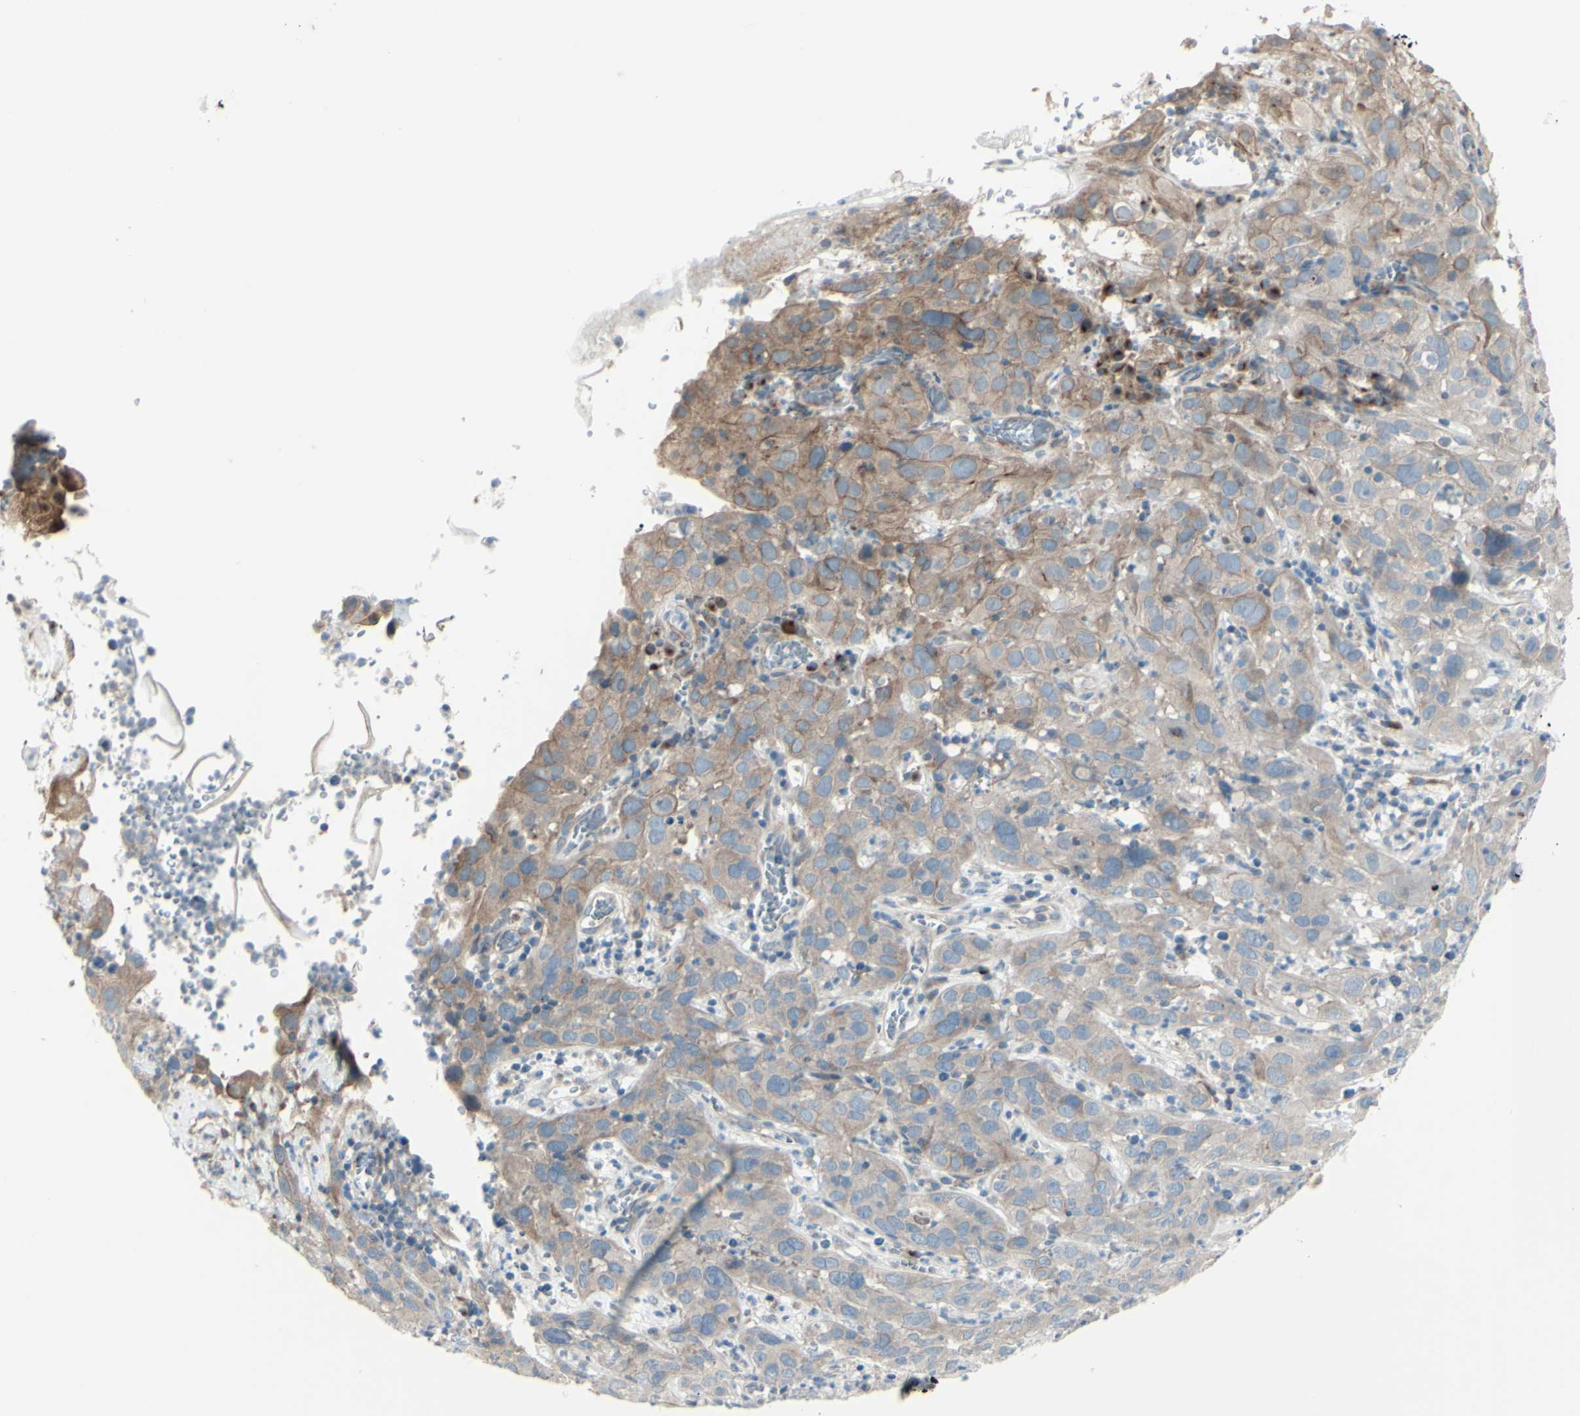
{"staining": {"intensity": "moderate", "quantity": ">75%", "location": "cytoplasmic/membranous"}, "tissue": "cervical cancer", "cell_type": "Tumor cells", "image_type": "cancer", "snomed": [{"axis": "morphology", "description": "Squamous cell carcinoma, NOS"}, {"axis": "topography", "description": "Cervix"}], "caption": "Immunohistochemistry (IHC) (DAB) staining of human cervical cancer exhibits moderate cytoplasmic/membranous protein staining in approximately >75% of tumor cells. (DAB (3,3'-diaminobenzidine) IHC, brown staining for protein, blue staining for nuclei).", "gene": "LRRK1", "patient": {"sex": "female", "age": 32}}